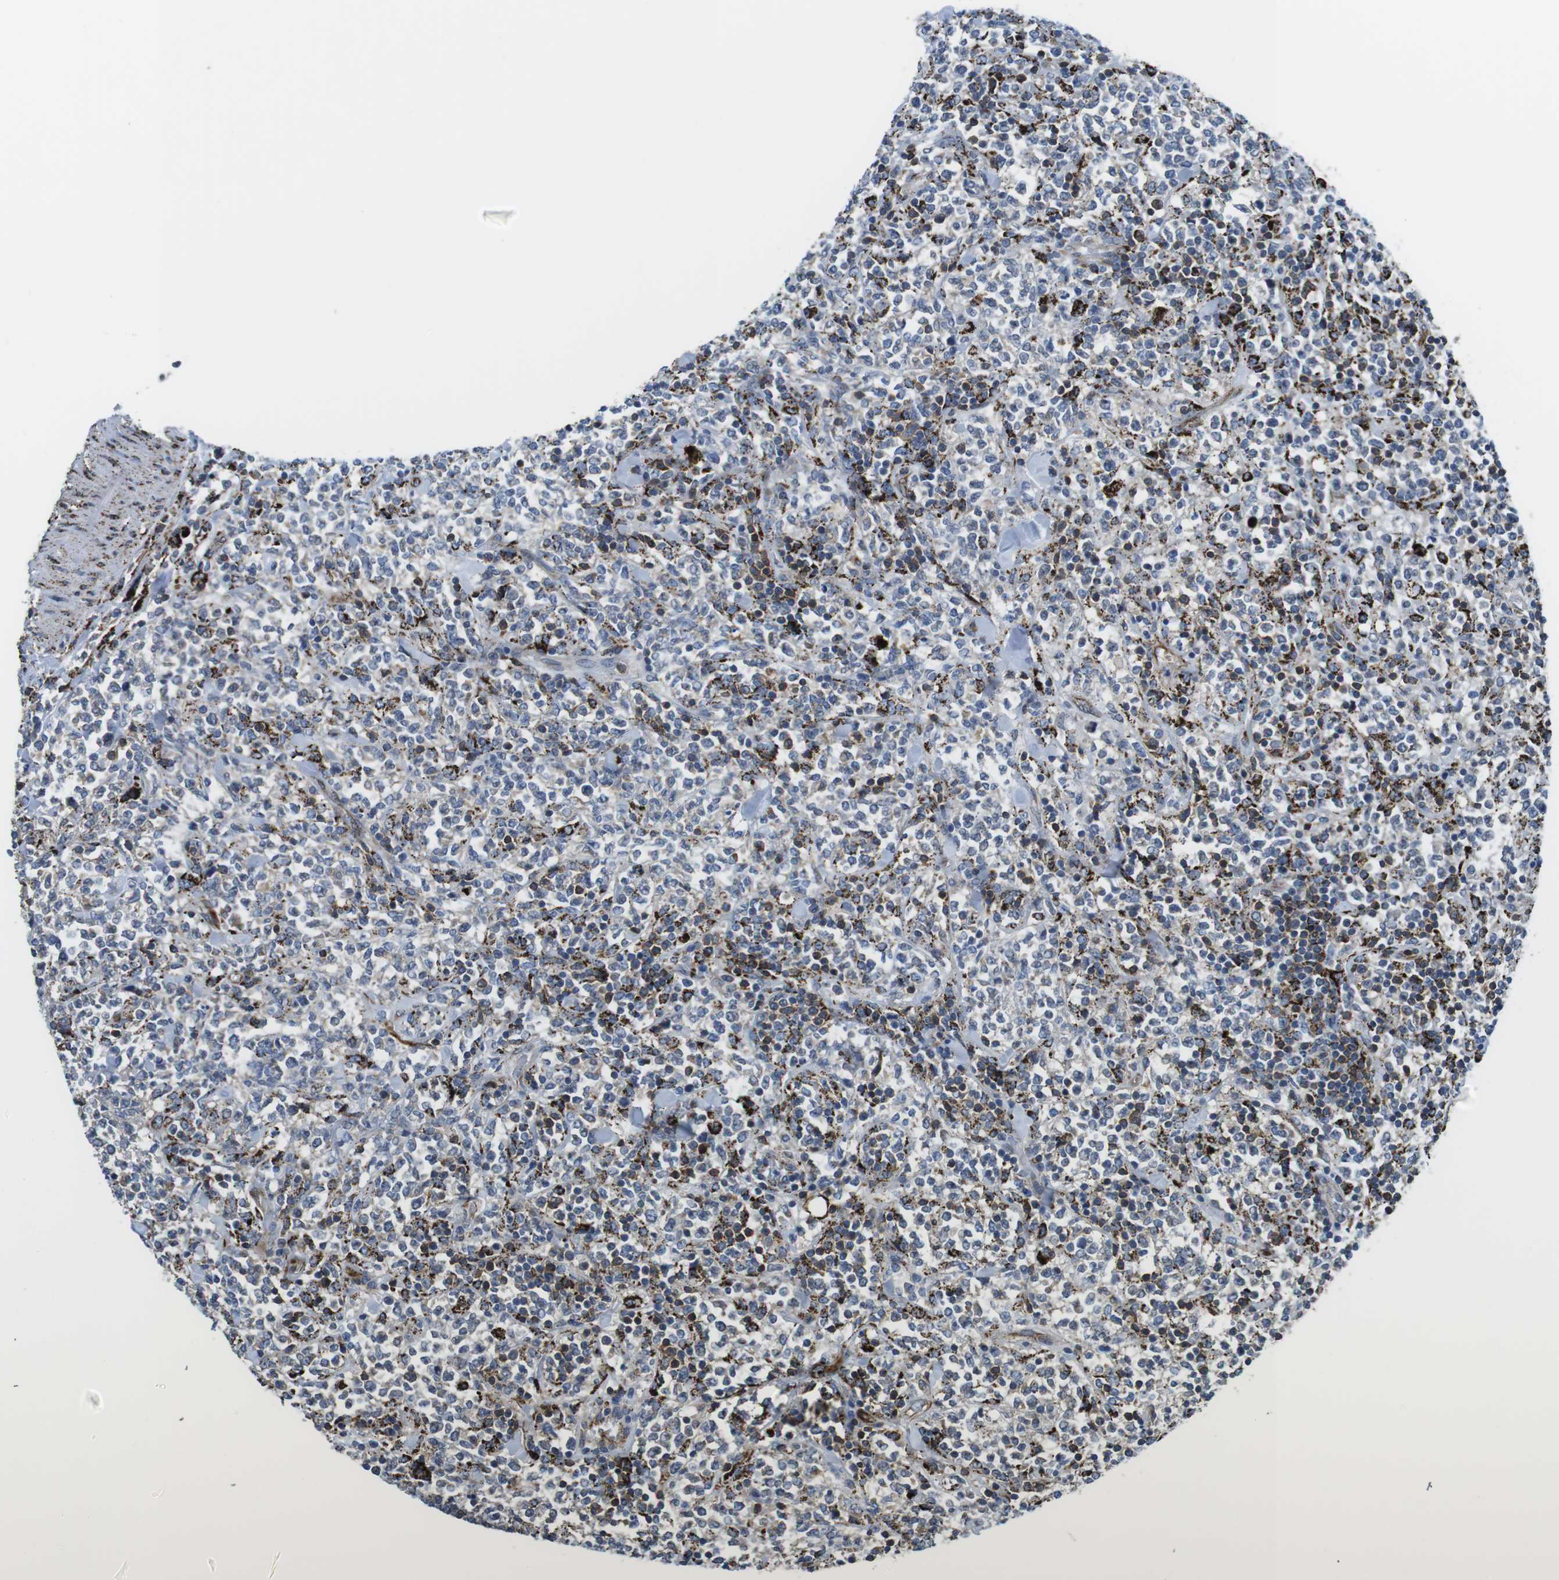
{"staining": {"intensity": "strong", "quantity": "<25%", "location": "cytoplasmic/membranous"}, "tissue": "lymphoma", "cell_type": "Tumor cells", "image_type": "cancer", "snomed": [{"axis": "morphology", "description": "Malignant lymphoma, non-Hodgkin's type, High grade"}, {"axis": "topography", "description": "Soft tissue"}], "caption": "Strong cytoplasmic/membranous staining for a protein is present in approximately <25% of tumor cells of malignant lymphoma, non-Hodgkin's type (high-grade) using IHC.", "gene": "KCNE3", "patient": {"sex": "male", "age": 18}}